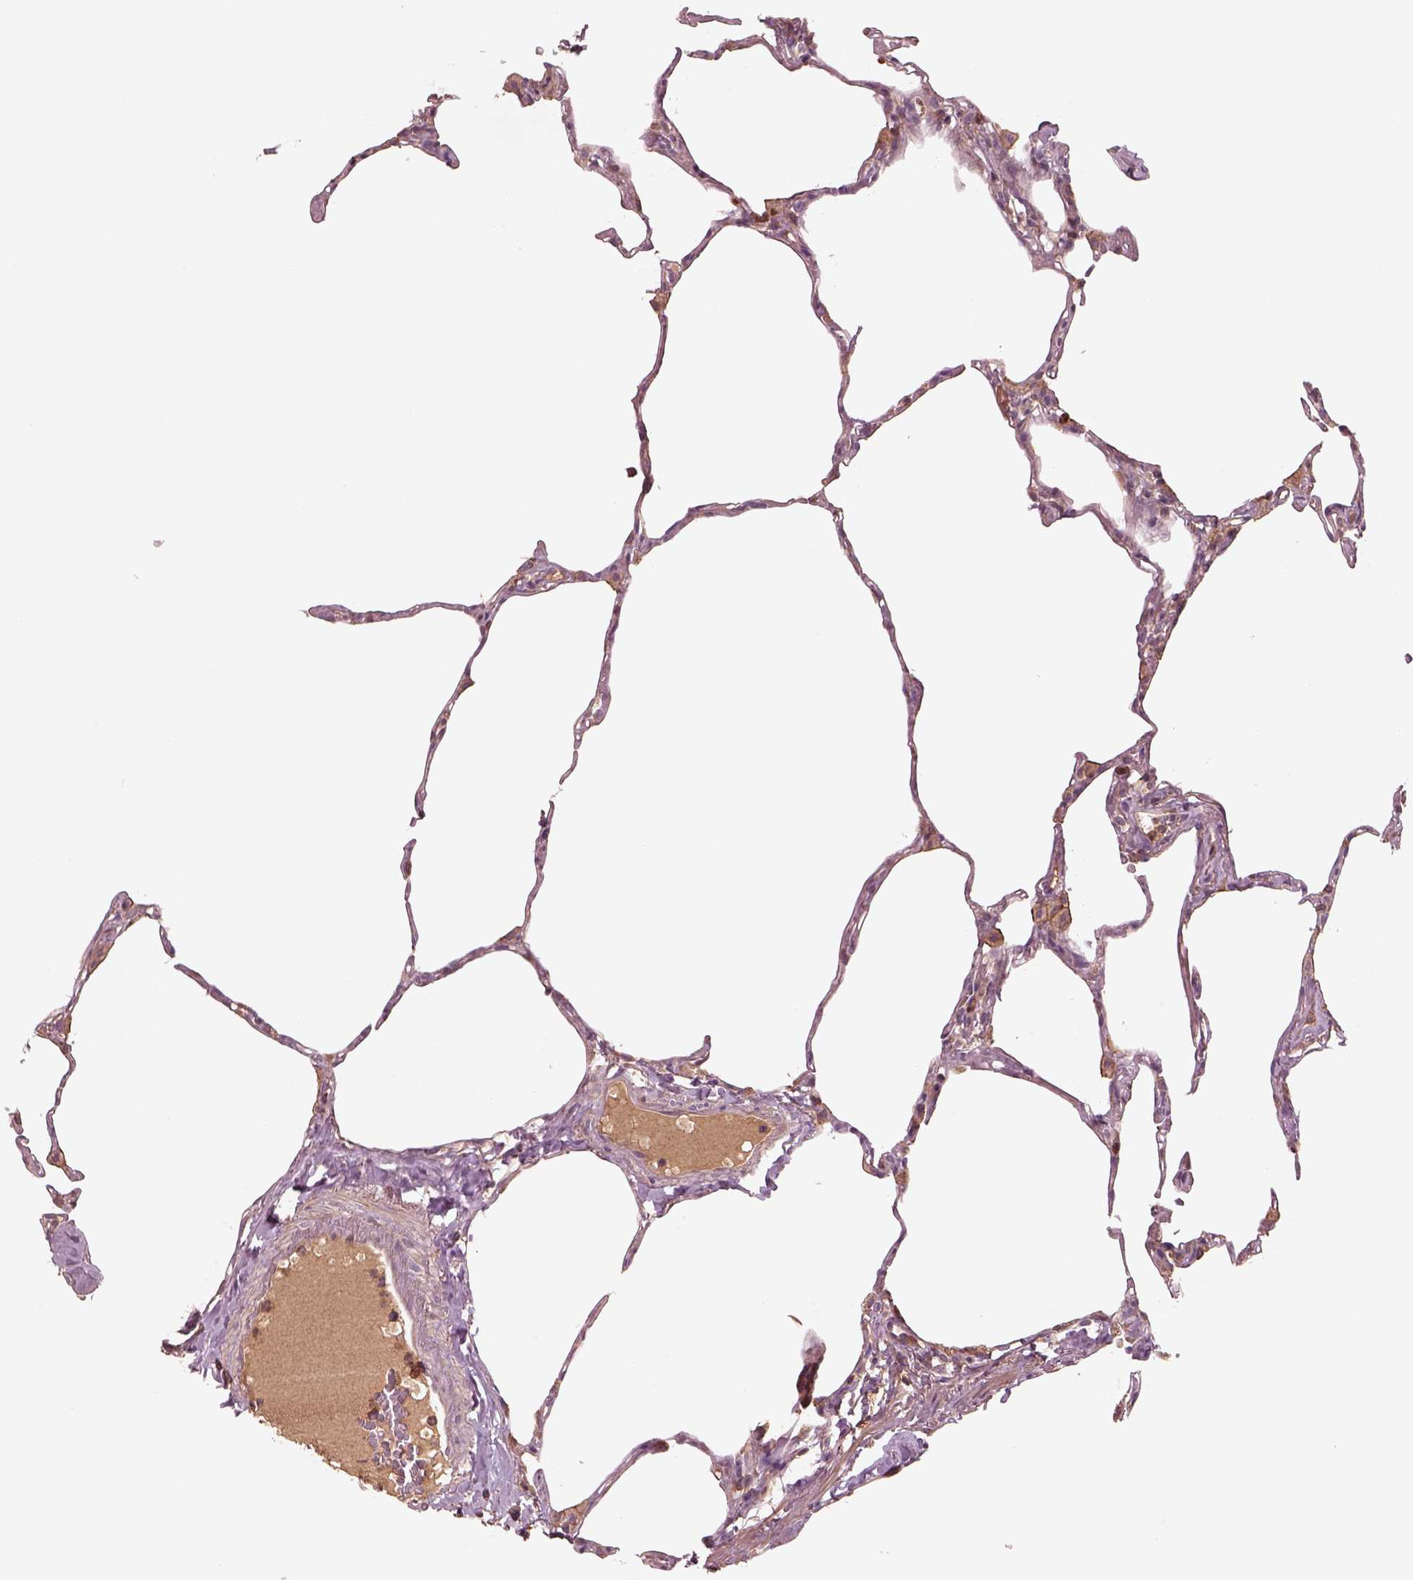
{"staining": {"intensity": "weak", "quantity": "25%-75%", "location": "cytoplasmic/membranous"}, "tissue": "lung", "cell_type": "Alveolar cells", "image_type": "normal", "snomed": [{"axis": "morphology", "description": "Normal tissue, NOS"}, {"axis": "topography", "description": "Lung"}], "caption": "Immunohistochemical staining of benign lung displays low levels of weak cytoplasmic/membranous staining in approximately 25%-75% of alveolar cells.", "gene": "ASCC2", "patient": {"sex": "male", "age": 65}}